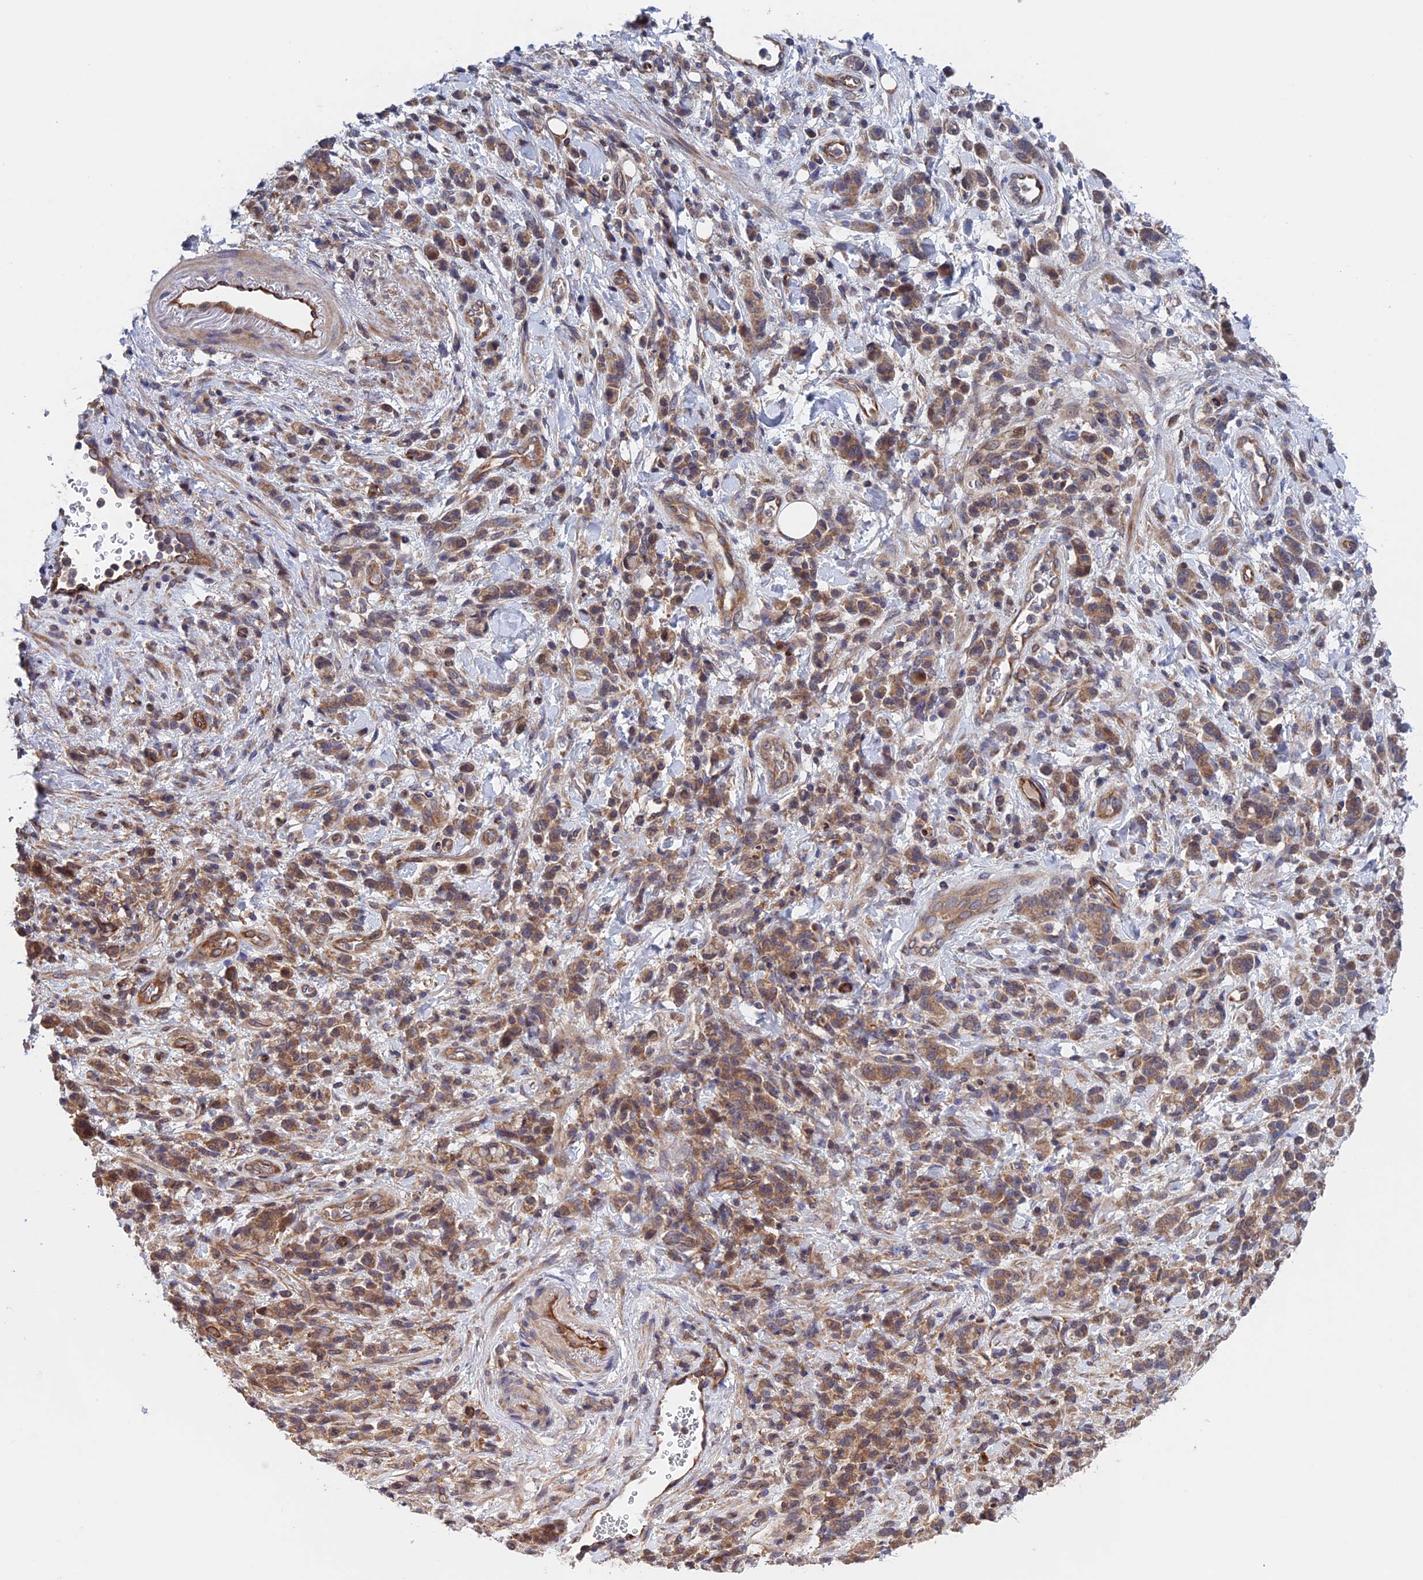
{"staining": {"intensity": "moderate", "quantity": ">75%", "location": "cytoplasmic/membranous"}, "tissue": "stomach cancer", "cell_type": "Tumor cells", "image_type": "cancer", "snomed": [{"axis": "morphology", "description": "Adenocarcinoma, NOS"}, {"axis": "topography", "description": "Stomach"}], "caption": "Immunohistochemical staining of human stomach adenocarcinoma exhibits medium levels of moderate cytoplasmic/membranous protein positivity in about >75% of tumor cells.", "gene": "NUDT16L1", "patient": {"sex": "male", "age": 77}}